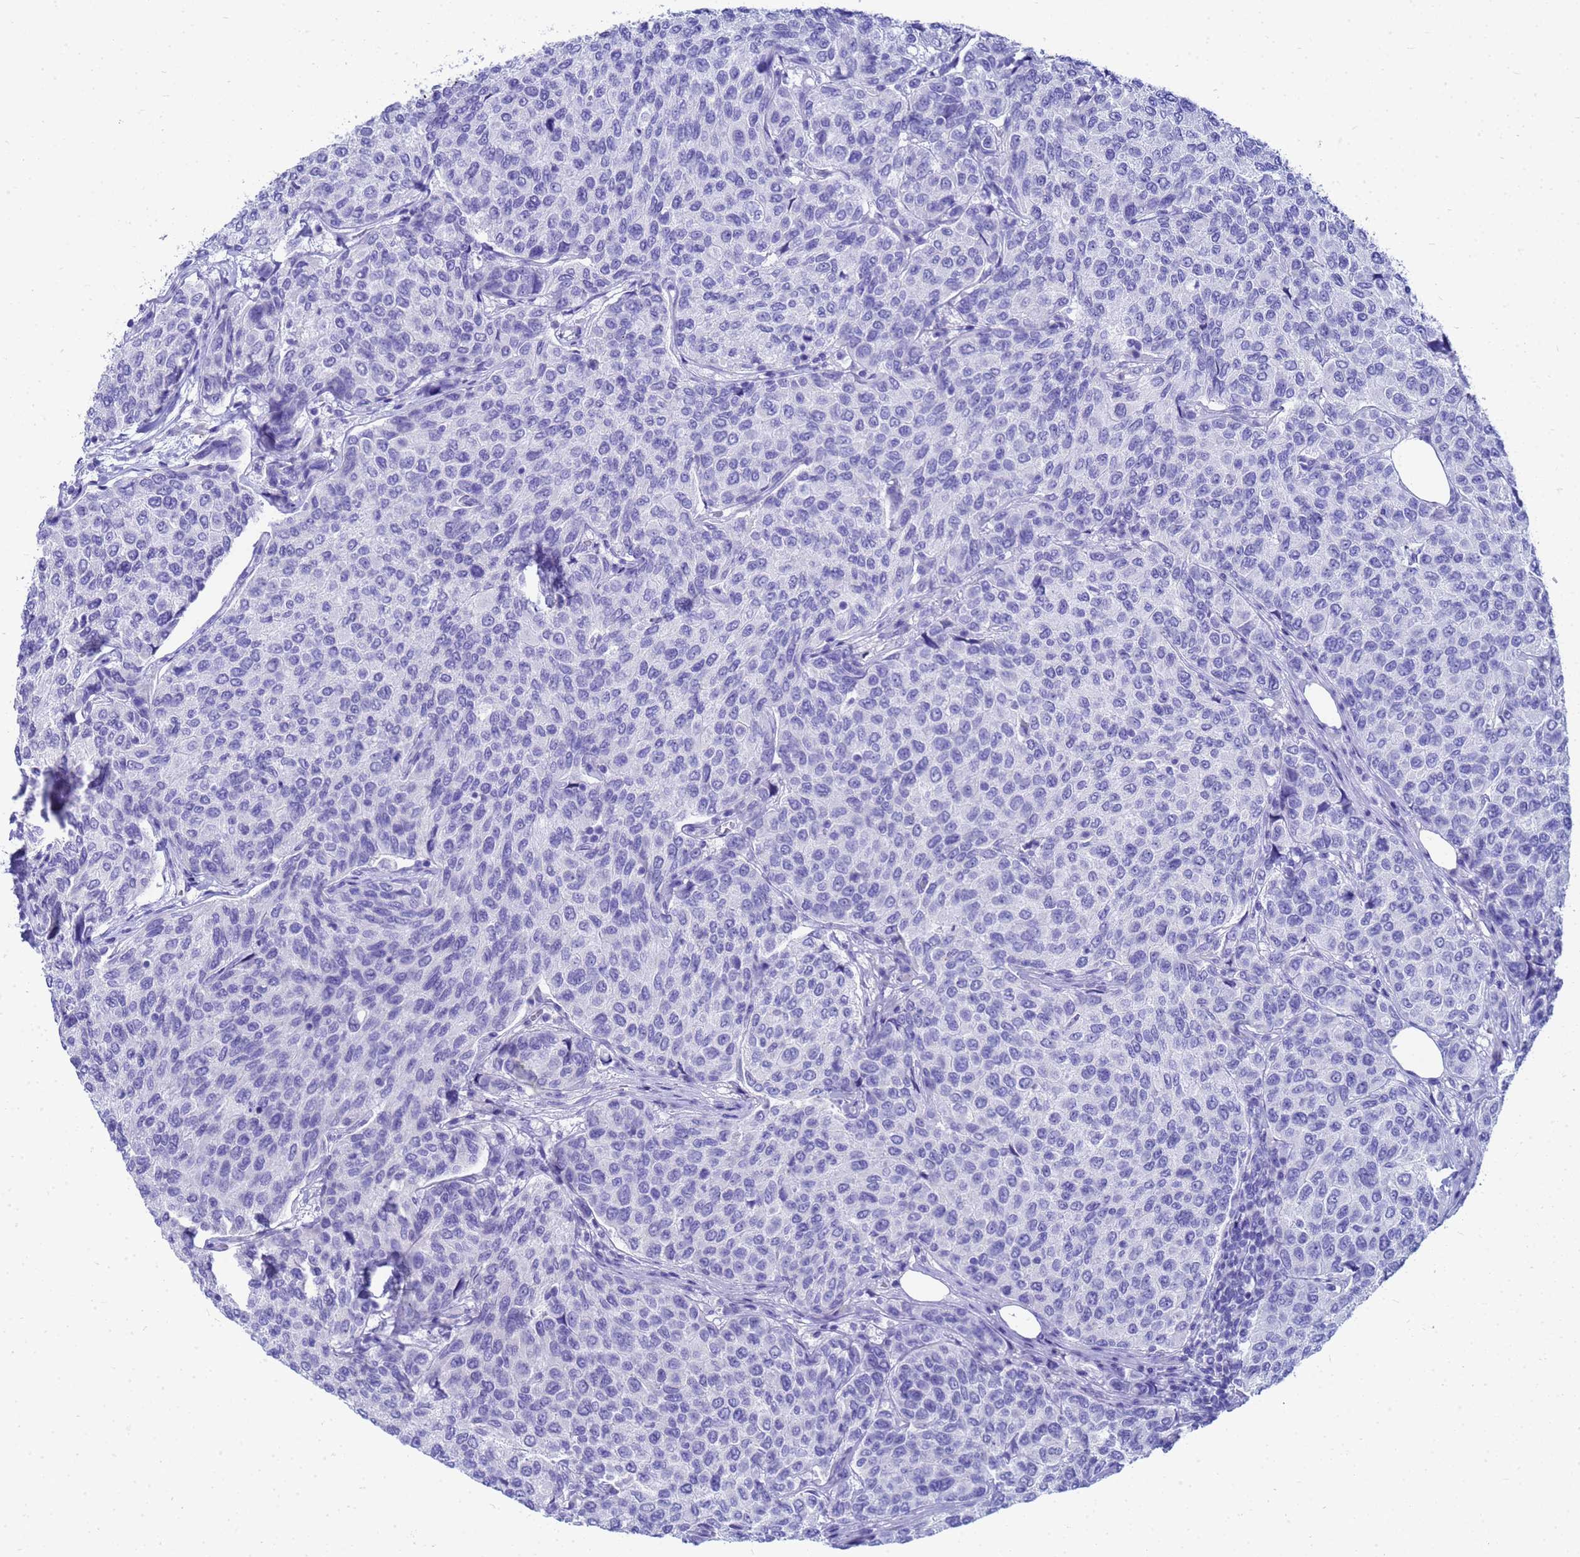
{"staining": {"intensity": "negative", "quantity": "none", "location": "none"}, "tissue": "breast cancer", "cell_type": "Tumor cells", "image_type": "cancer", "snomed": [{"axis": "morphology", "description": "Duct carcinoma"}, {"axis": "topography", "description": "Breast"}], "caption": "An immunohistochemistry (IHC) micrograph of breast cancer (intraductal carcinoma) is shown. There is no staining in tumor cells of breast cancer (intraductal carcinoma).", "gene": "CKB", "patient": {"sex": "female", "age": 55}}